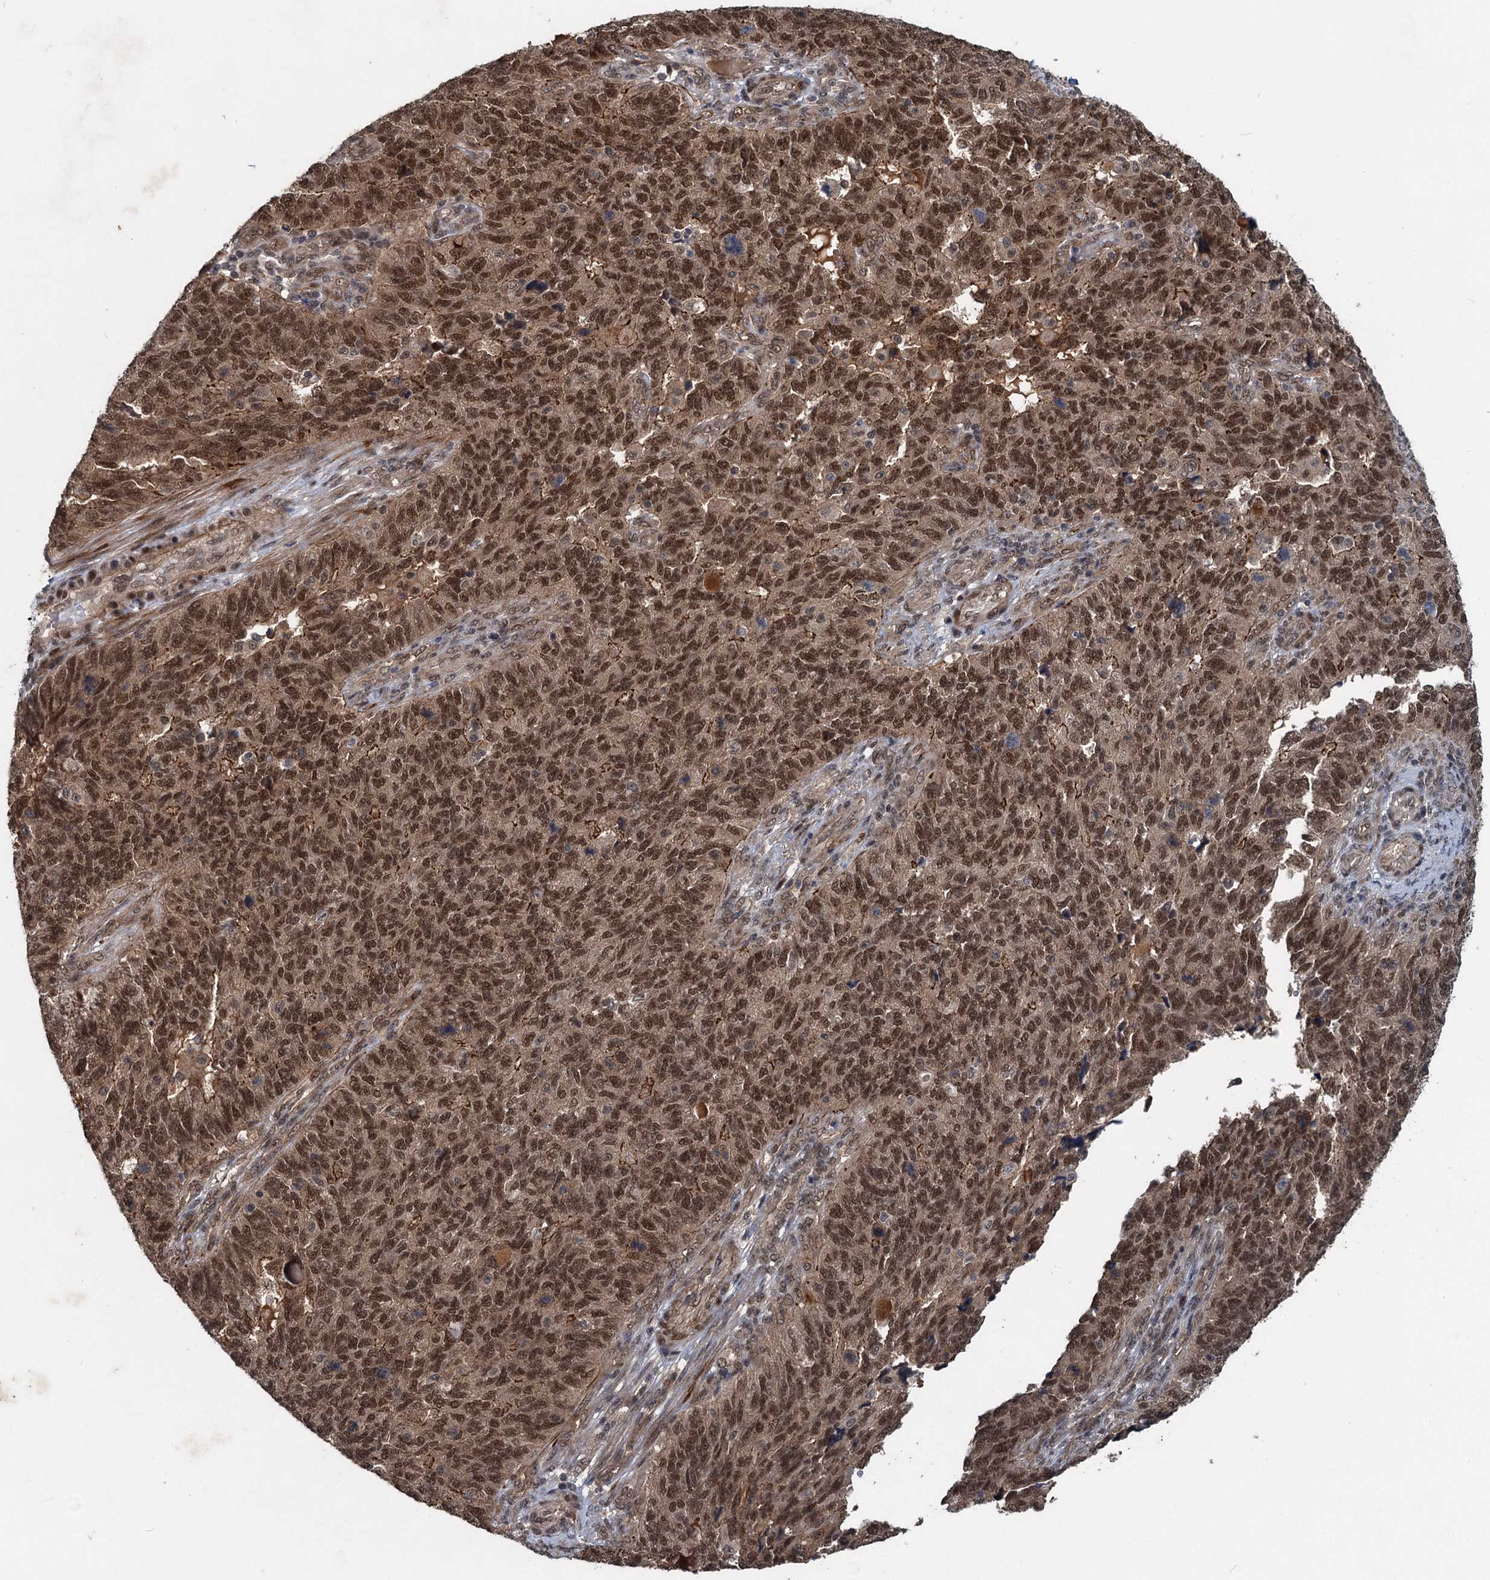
{"staining": {"intensity": "strong", "quantity": ">75%", "location": "cytoplasmic/membranous,nuclear"}, "tissue": "endometrial cancer", "cell_type": "Tumor cells", "image_type": "cancer", "snomed": [{"axis": "morphology", "description": "Adenocarcinoma, NOS"}, {"axis": "topography", "description": "Endometrium"}], "caption": "Protein expression analysis of adenocarcinoma (endometrial) exhibits strong cytoplasmic/membranous and nuclear expression in approximately >75% of tumor cells.", "gene": "RITA1", "patient": {"sex": "female", "age": 66}}